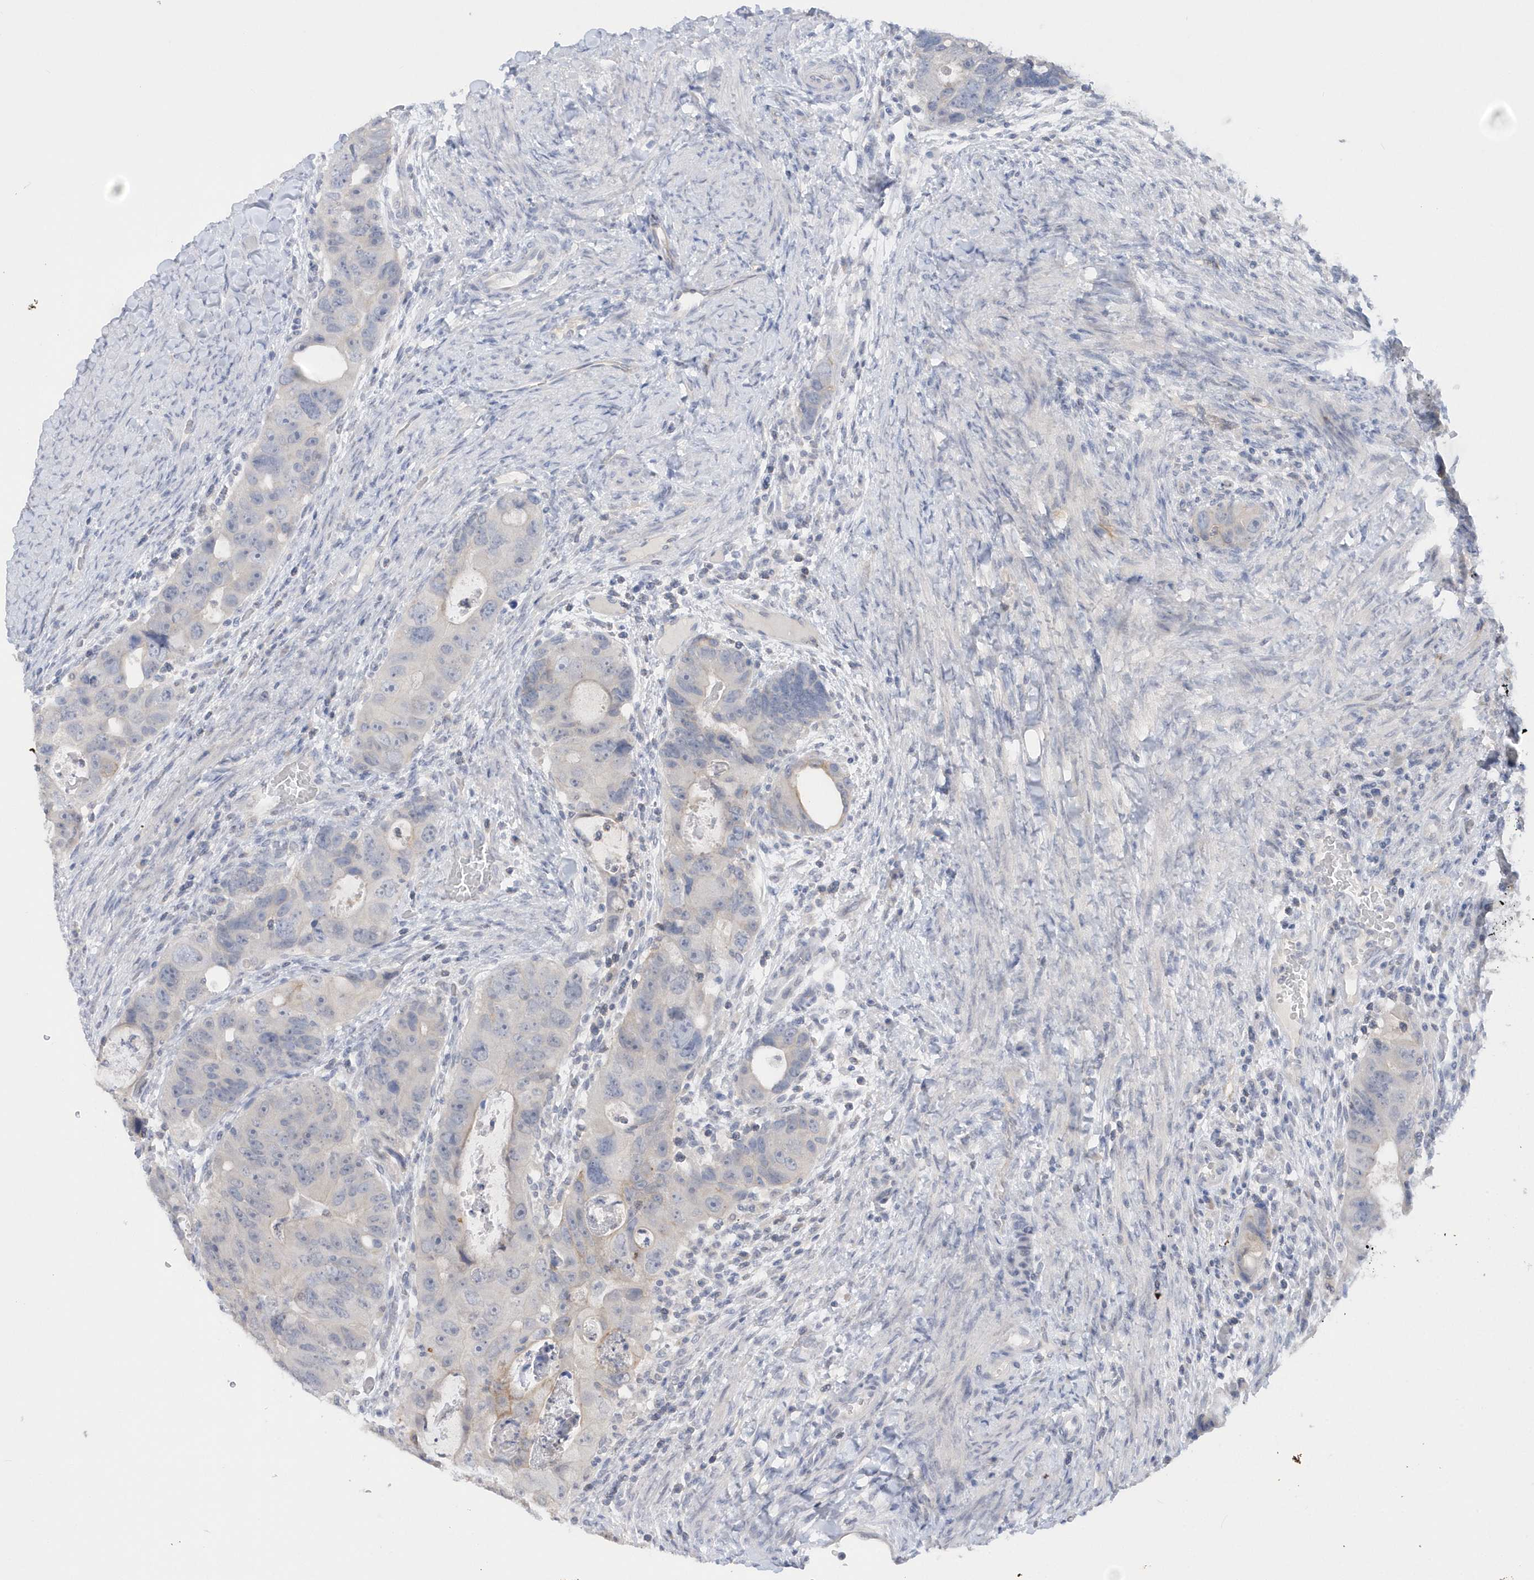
{"staining": {"intensity": "negative", "quantity": "none", "location": "none"}, "tissue": "colorectal cancer", "cell_type": "Tumor cells", "image_type": "cancer", "snomed": [{"axis": "morphology", "description": "Adenocarcinoma, NOS"}, {"axis": "topography", "description": "Rectum"}], "caption": "This is an immunohistochemistry micrograph of colorectal cancer (adenocarcinoma). There is no expression in tumor cells.", "gene": "RPE", "patient": {"sex": "male", "age": 59}}